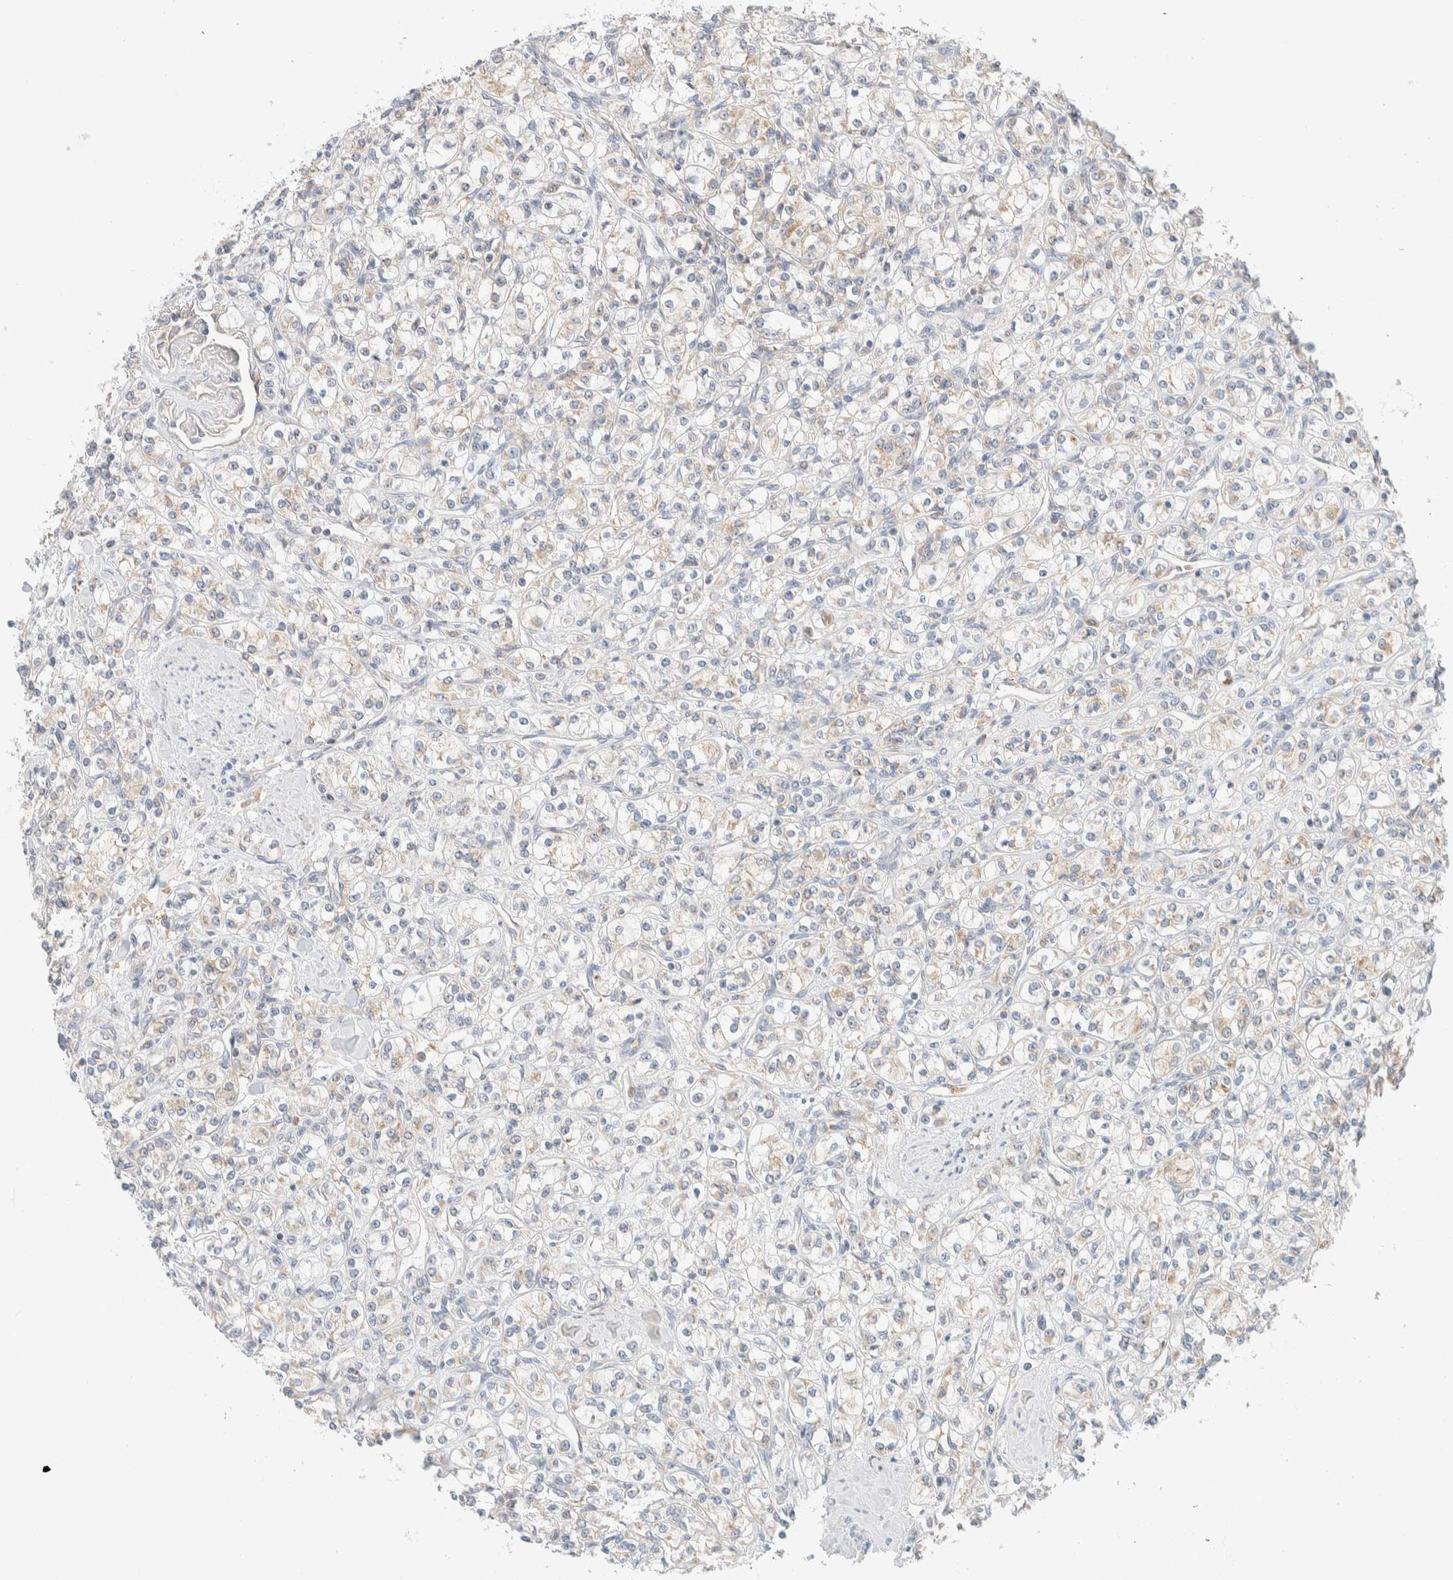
{"staining": {"intensity": "weak", "quantity": "25%-75%", "location": "cytoplasmic/membranous"}, "tissue": "renal cancer", "cell_type": "Tumor cells", "image_type": "cancer", "snomed": [{"axis": "morphology", "description": "Adenocarcinoma, NOS"}, {"axis": "topography", "description": "Kidney"}], "caption": "A low amount of weak cytoplasmic/membranous staining is identified in about 25%-75% of tumor cells in renal adenocarcinoma tissue. The staining was performed using DAB to visualize the protein expression in brown, while the nuclei were stained in blue with hematoxylin (Magnification: 20x).", "gene": "HDHD3", "patient": {"sex": "male", "age": 77}}